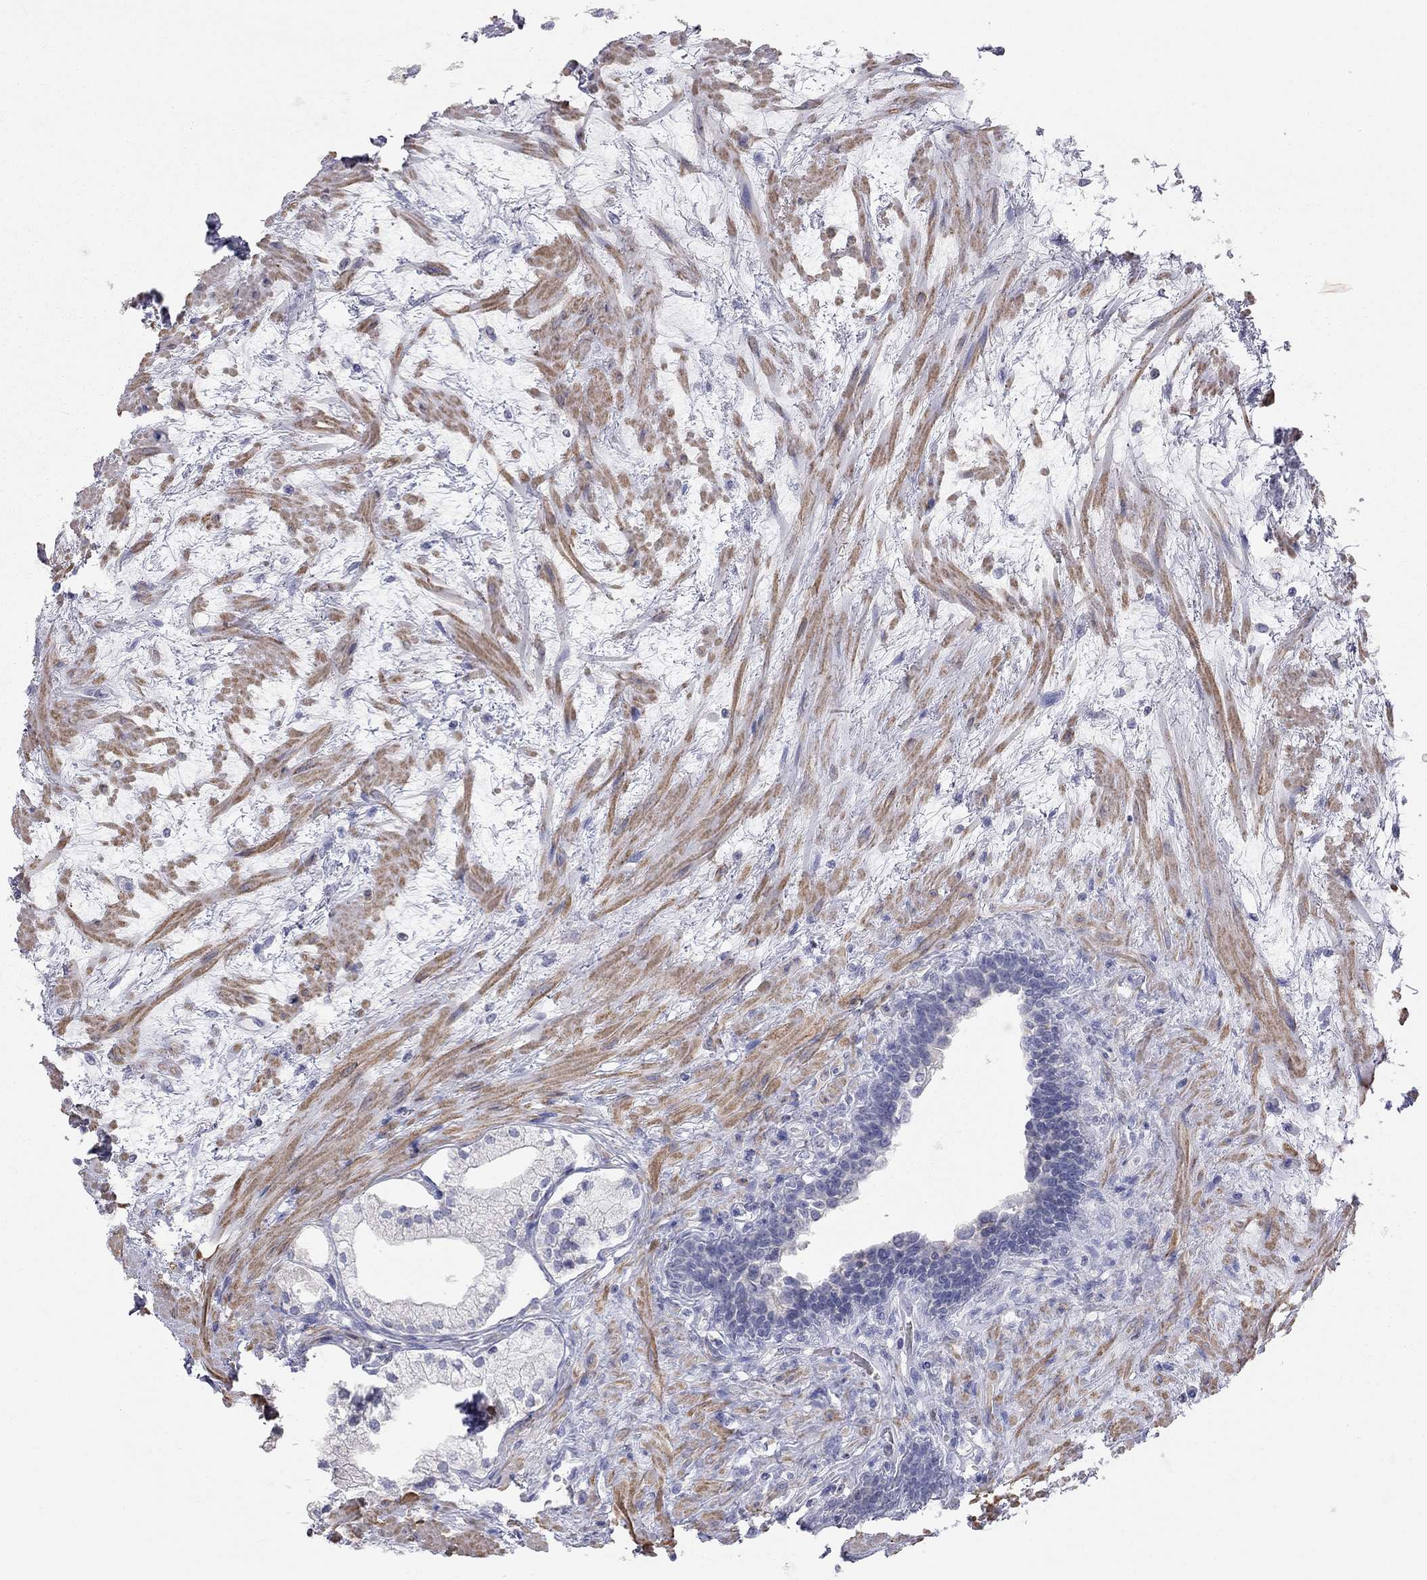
{"staining": {"intensity": "negative", "quantity": "none", "location": "none"}, "tissue": "prostate", "cell_type": "Glandular cells", "image_type": "normal", "snomed": [{"axis": "morphology", "description": "Normal tissue, NOS"}, {"axis": "topography", "description": "Prostate"}], "caption": "Photomicrograph shows no significant protein staining in glandular cells of benign prostate. (DAB immunohistochemistry visualized using brightfield microscopy, high magnification).", "gene": "ADCYAP1", "patient": {"sex": "male", "age": 63}}